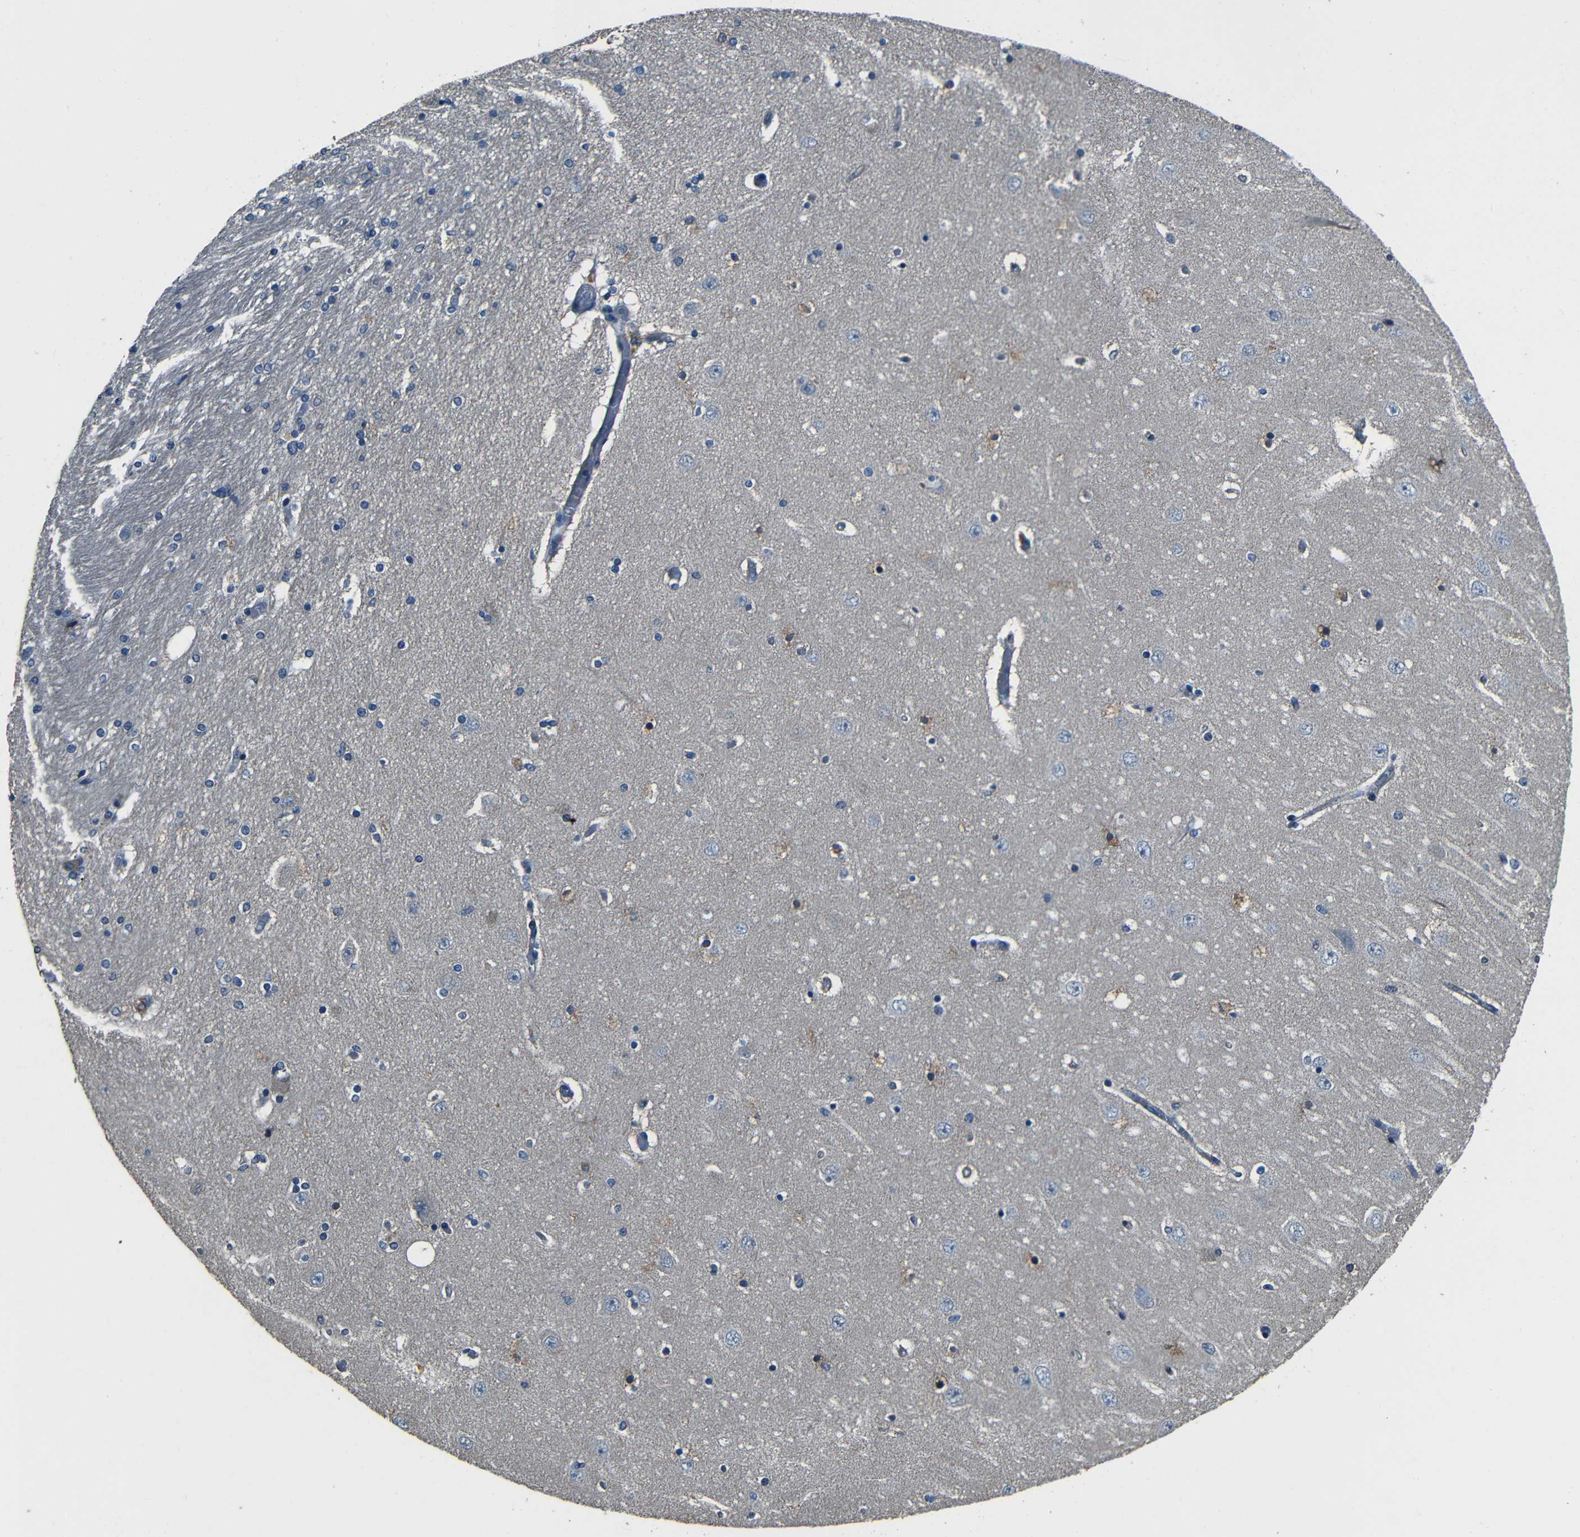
{"staining": {"intensity": "moderate", "quantity": "<25%", "location": "cytoplasmic/membranous"}, "tissue": "hippocampus", "cell_type": "Glial cells", "image_type": "normal", "snomed": [{"axis": "morphology", "description": "Normal tissue, NOS"}, {"axis": "topography", "description": "Hippocampus"}], "caption": "Hippocampus stained for a protein (brown) reveals moderate cytoplasmic/membranous positive staining in about <25% of glial cells.", "gene": "SLA", "patient": {"sex": "female", "age": 54}}